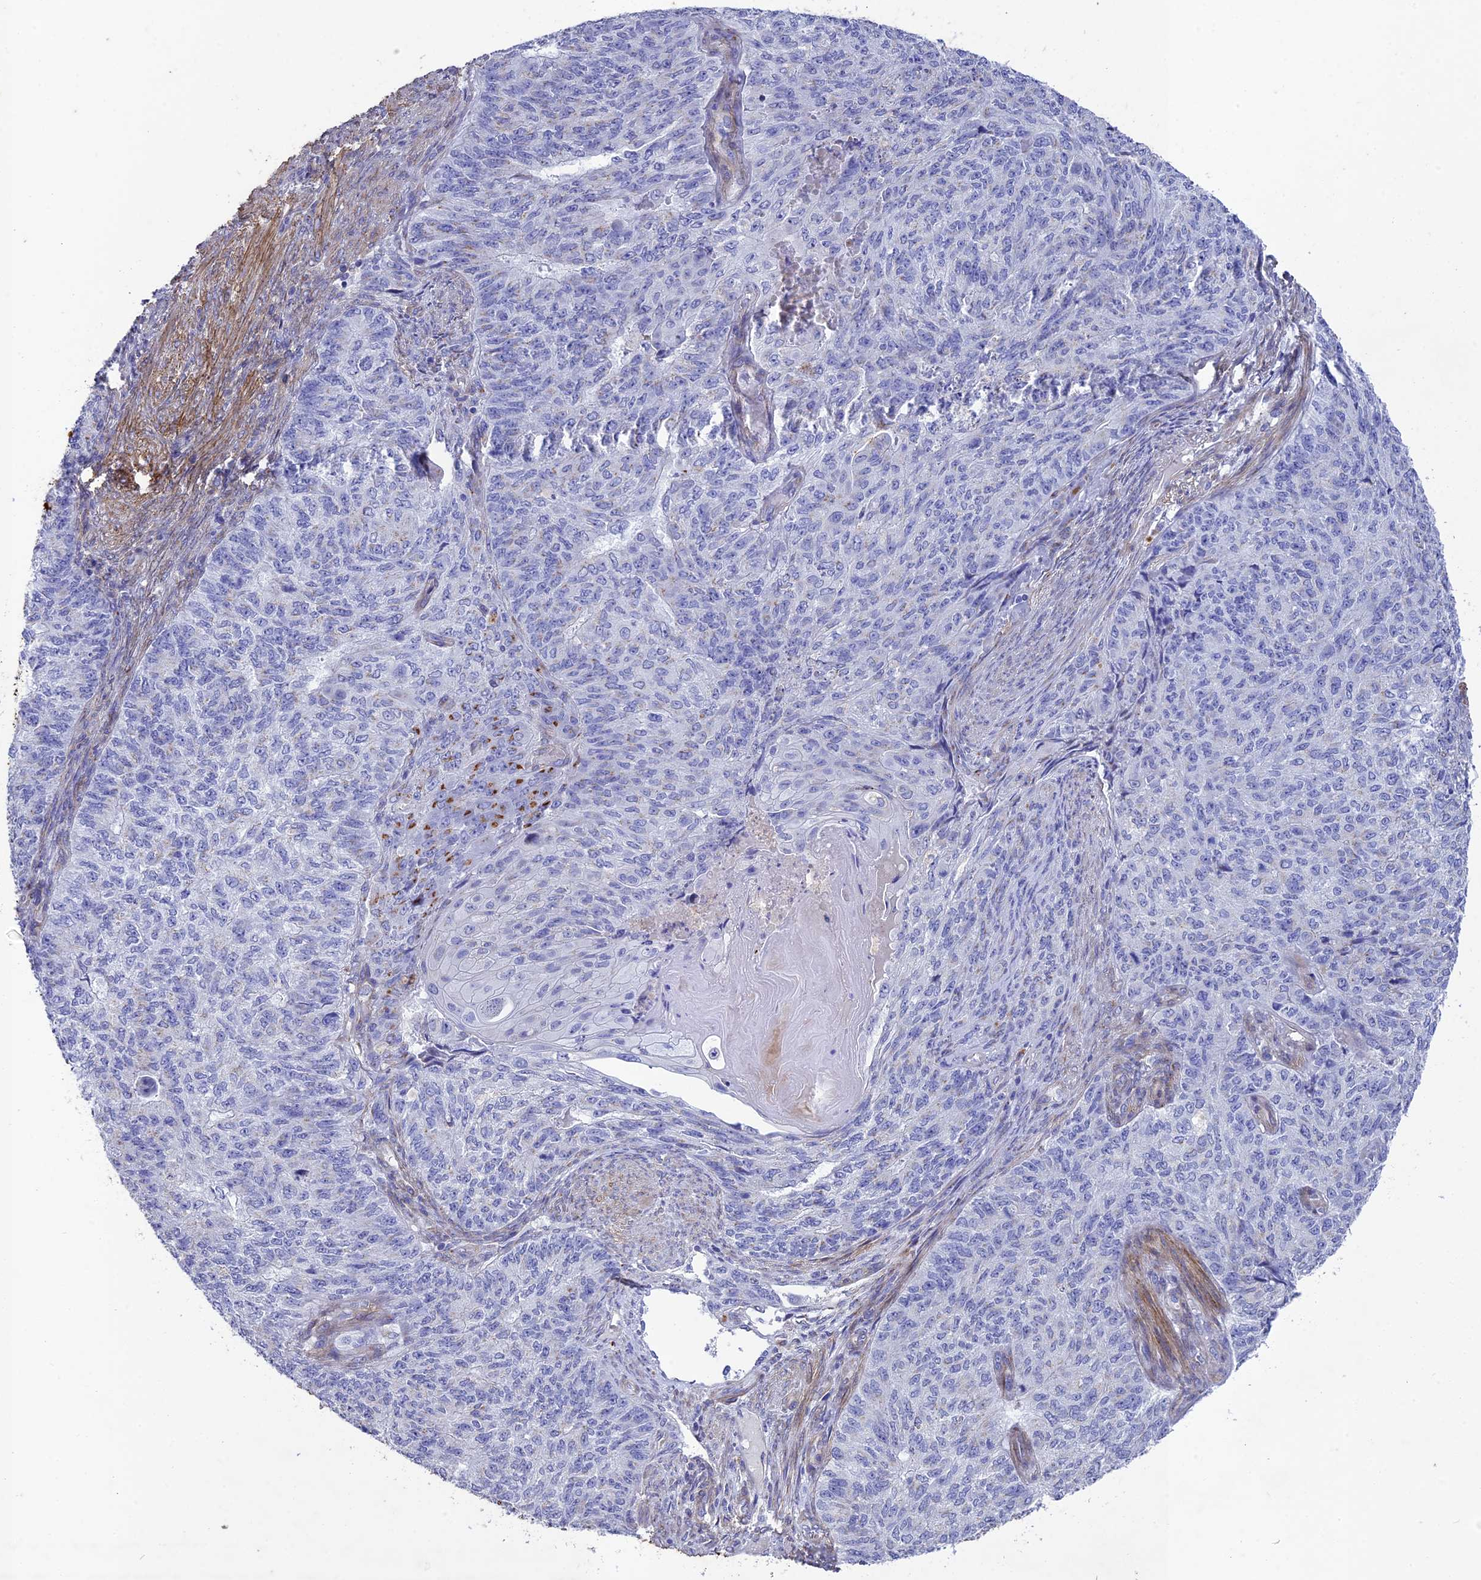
{"staining": {"intensity": "moderate", "quantity": "<25%", "location": "cytoplasmic/membranous"}, "tissue": "endometrial cancer", "cell_type": "Tumor cells", "image_type": "cancer", "snomed": [{"axis": "morphology", "description": "Adenocarcinoma, NOS"}, {"axis": "topography", "description": "Endometrium"}], "caption": "About <25% of tumor cells in endometrial cancer exhibit moderate cytoplasmic/membranous protein positivity as visualized by brown immunohistochemical staining.", "gene": "TNS1", "patient": {"sex": "female", "age": 32}}